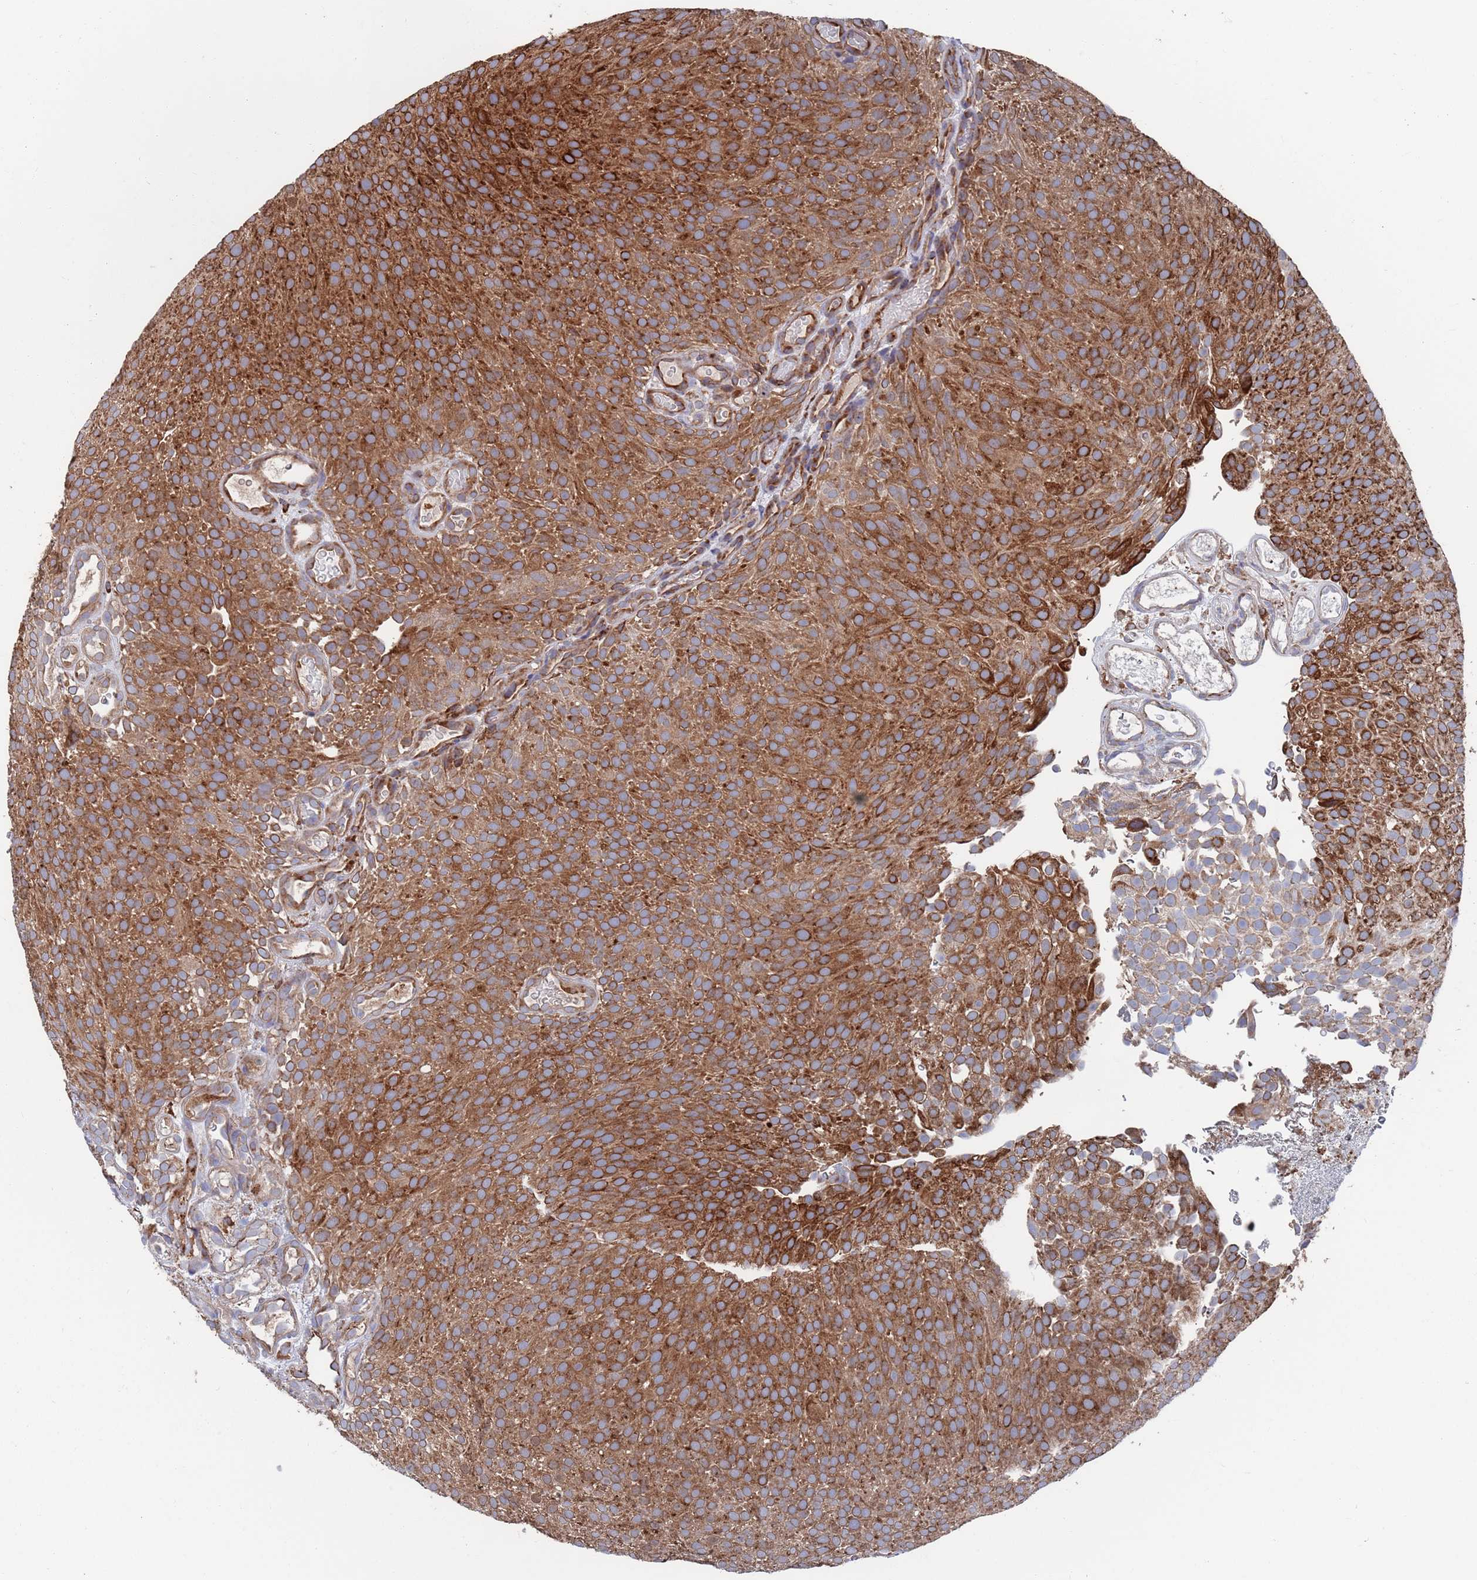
{"staining": {"intensity": "strong", "quantity": ">75%", "location": "cytoplasmic/membranous"}, "tissue": "urothelial cancer", "cell_type": "Tumor cells", "image_type": "cancer", "snomed": [{"axis": "morphology", "description": "Urothelial carcinoma, Low grade"}, {"axis": "topography", "description": "Urinary bladder"}], "caption": "Protein staining of urothelial cancer tissue reveals strong cytoplasmic/membranous staining in about >75% of tumor cells.", "gene": "GID8", "patient": {"sex": "male", "age": 78}}